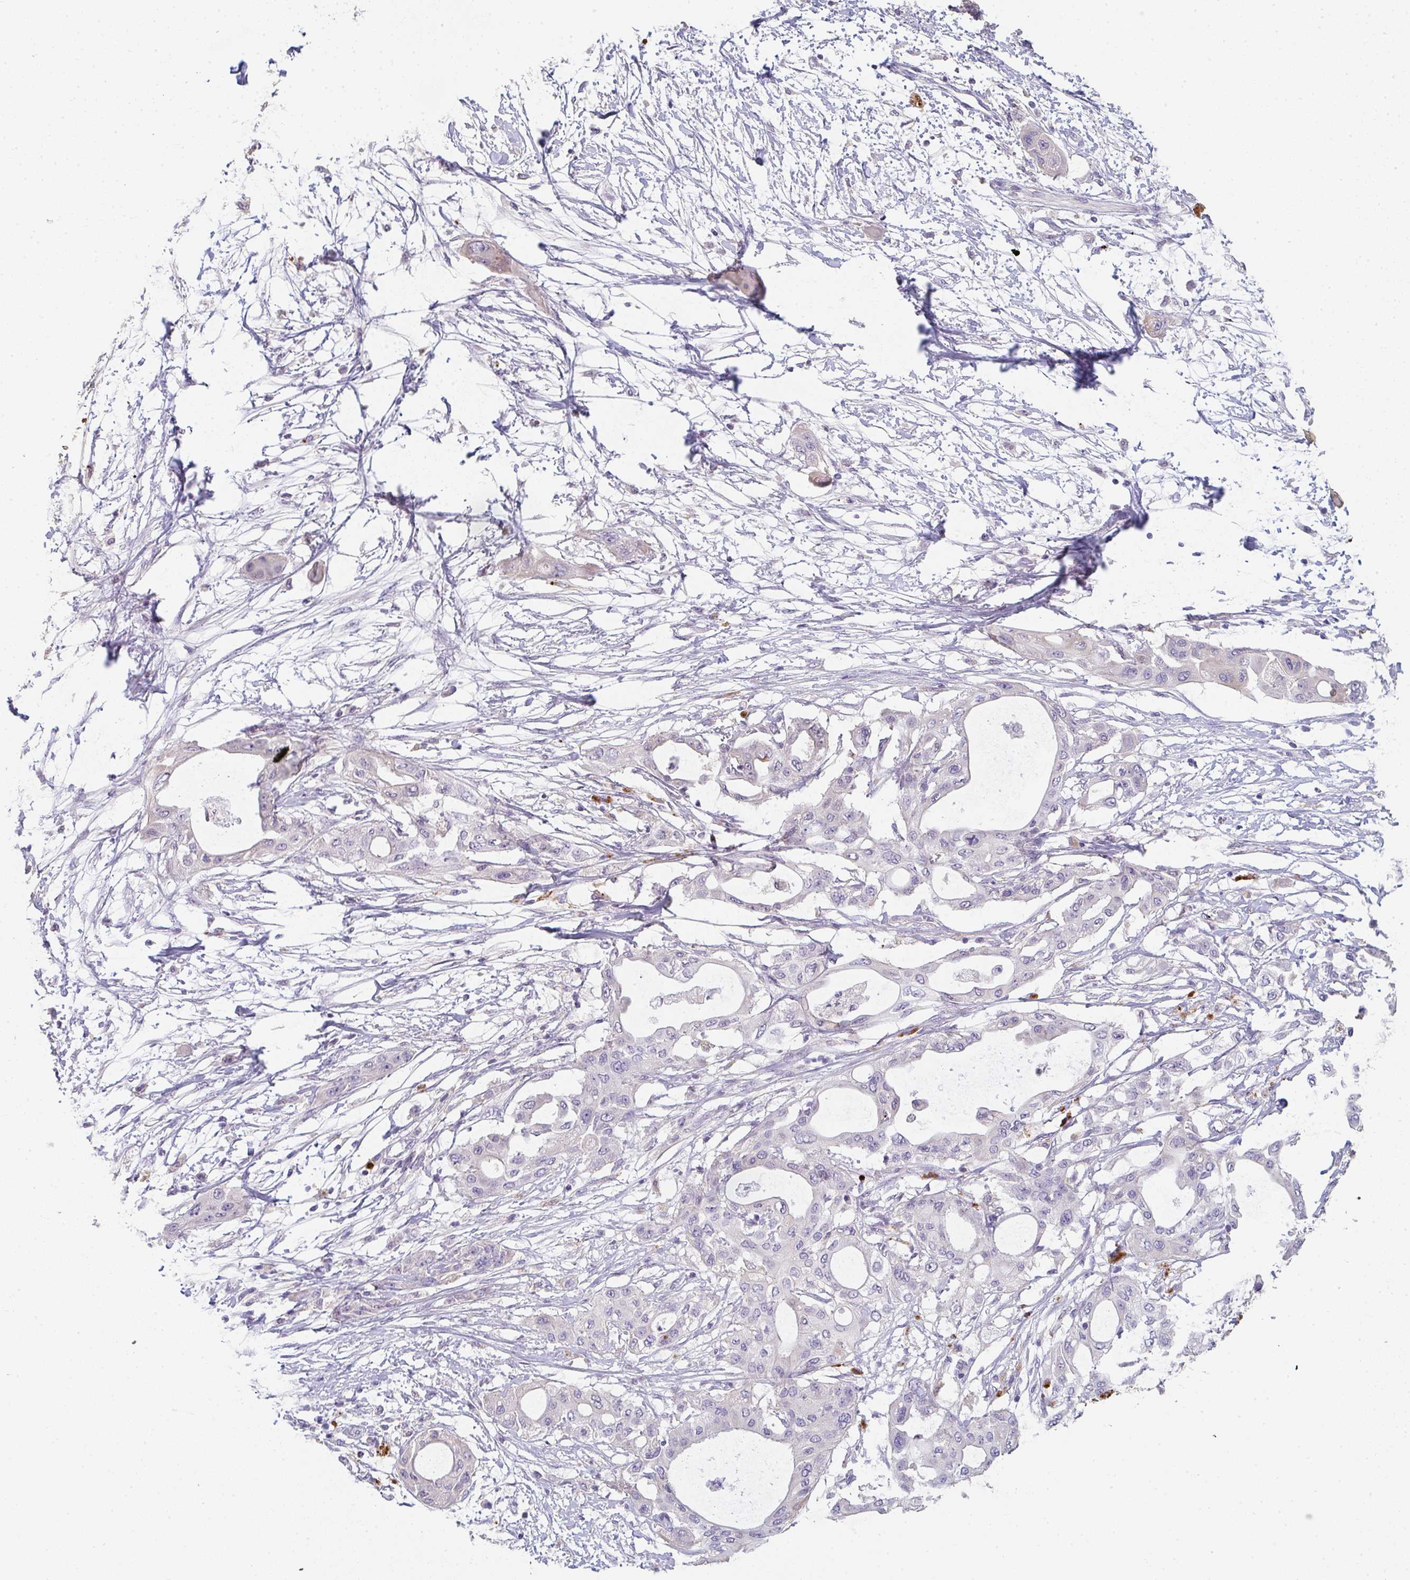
{"staining": {"intensity": "weak", "quantity": "<25%", "location": "cytoplasmic/membranous"}, "tissue": "pancreatic cancer", "cell_type": "Tumor cells", "image_type": "cancer", "snomed": [{"axis": "morphology", "description": "Adenocarcinoma, NOS"}, {"axis": "topography", "description": "Pancreas"}], "caption": "High magnification brightfield microscopy of pancreatic adenocarcinoma stained with DAB (3,3'-diaminobenzidine) (brown) and counterstained with hematoxylin (blue): tumor cells show no significant expression.", "gene": "C1QTNF8", "patient": {"sex": "male", "age": 68}}